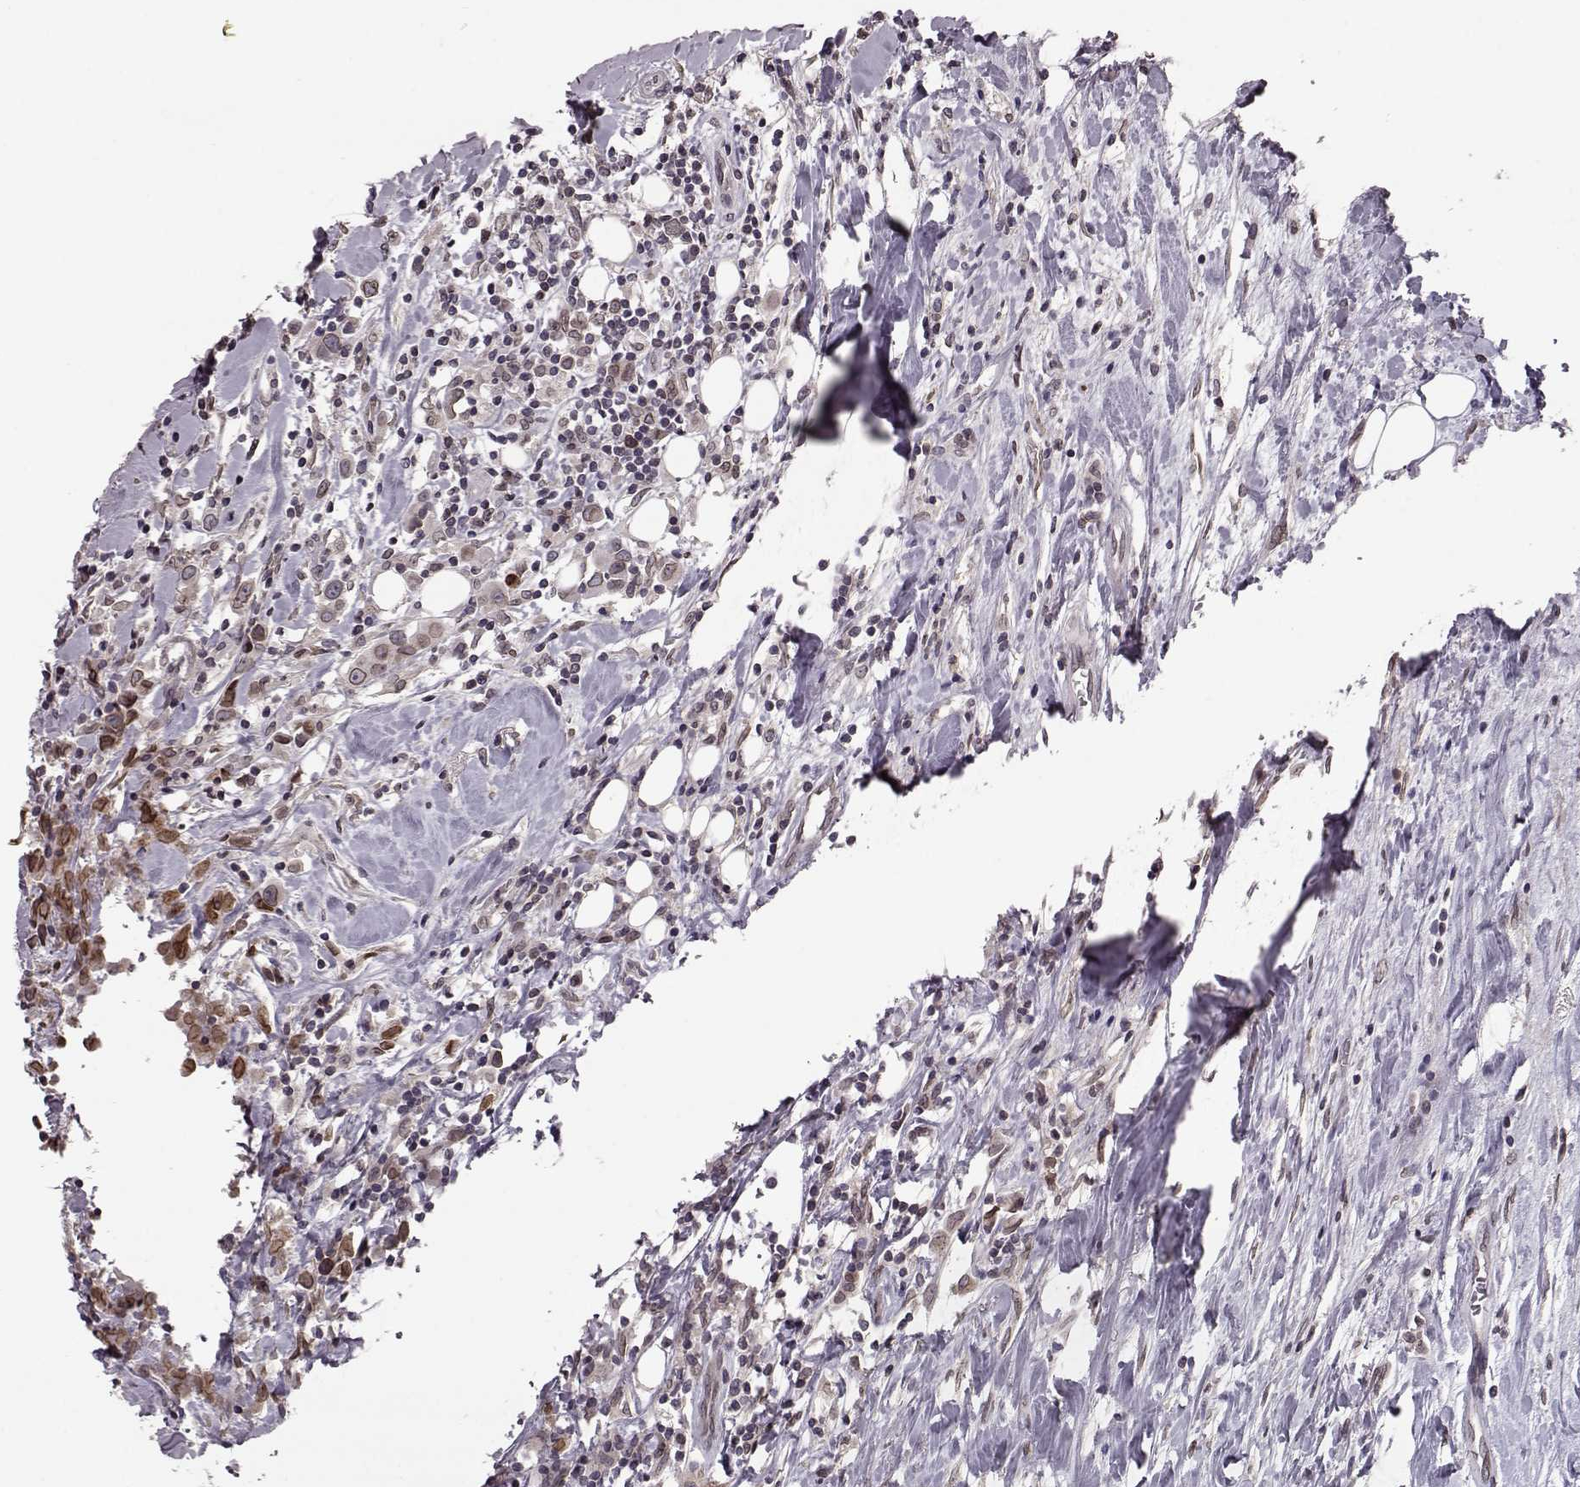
{"staining": {"intensity": "weak", "quantity": ">75%", "location": "cytoplasmic/membranous,nuclear"}, "tissue": "breast cancer", "cell_type": "Tumor cells", "image_type": "cancer", "snomed": [{"axis": "morphology", "description": "Duct carcinoma"}, {"axis": "topography", "description": "Breast"}], "caption": "Brown immunohistochemical staining in breast invasive ductal carcinoma exhibits weak cytoplasmic/membranous and nuclear positivity in about >75% of tumor cells. (IHC, brightfield microscopy, high magnification).", "gene": "NUP37", "patient": {"sex": "female", "age": 61}}